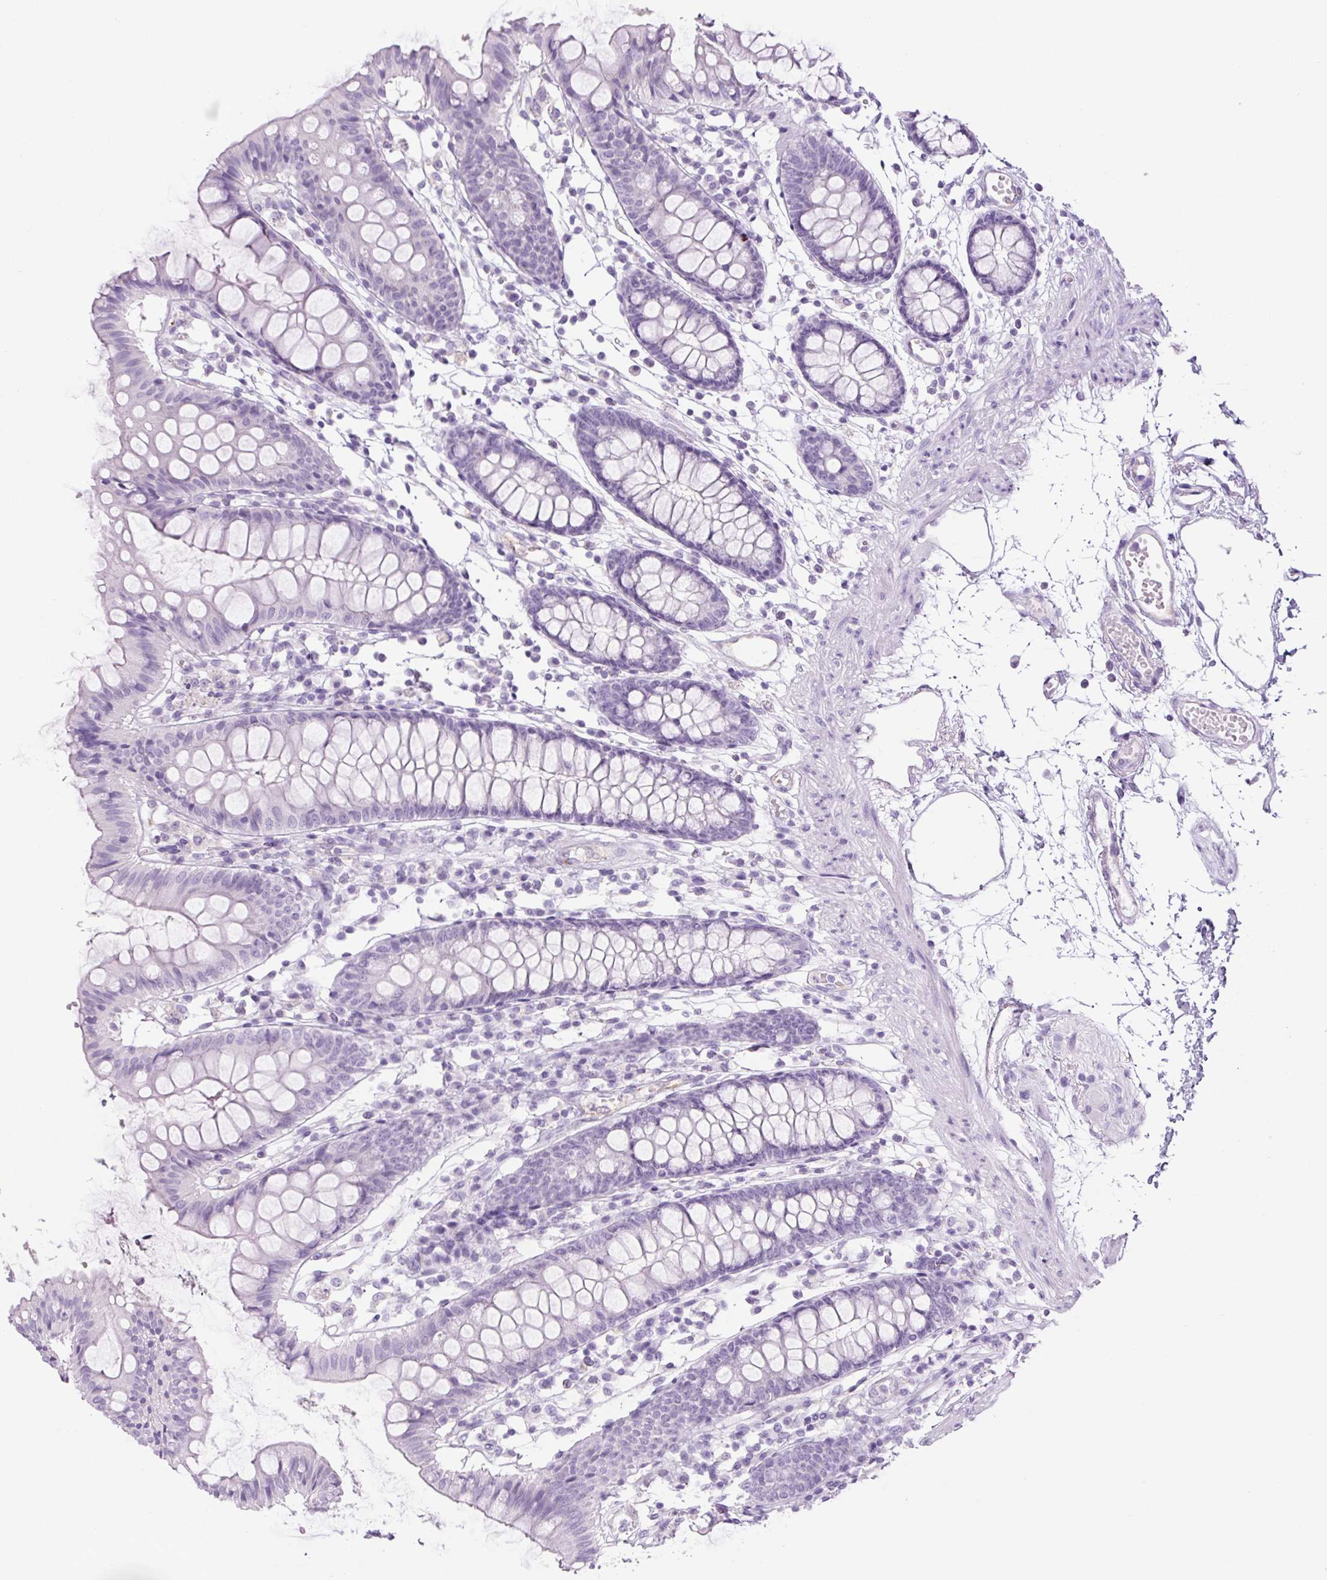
{"staining": {"intensity": "negative", "quantity": "none", "location": "none"}, "tissue": "colon", "cell_type": "Endothelial cells", "image_type": "normal", "snomed": [{"axis": "morphology", "description": "Normal tissue, NOS"}, {"axis": "topography", "description": "Colon"}], "caption": "Photomicrograph shows no significant protein expression in endothelial cells of unremarkable colon.", "gene": "RSPO4", "patient": {"sex": "female", "age": 84}}